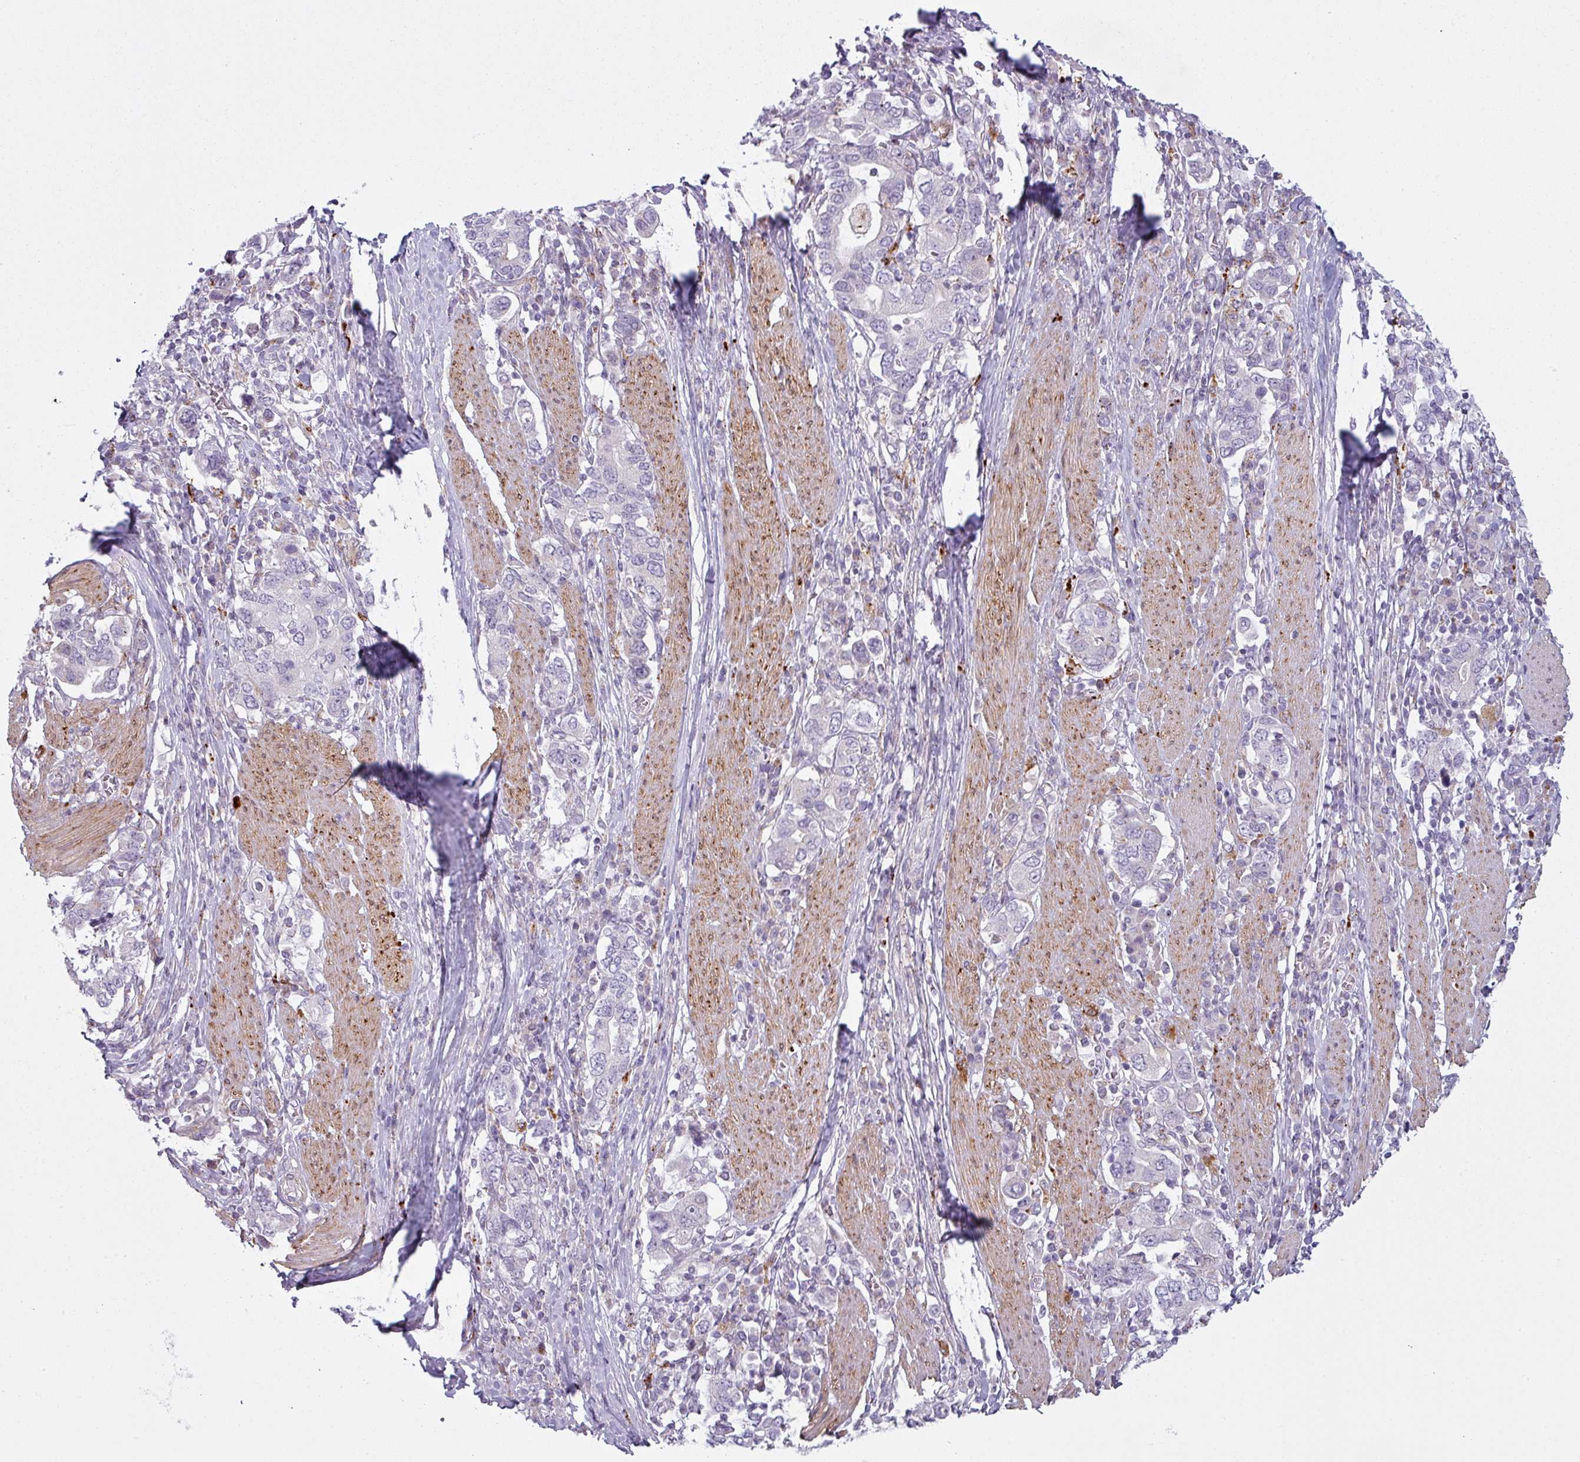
{"staining": {"intensity": "negative", "quantity": "none", "location": "none"}, "tissue": "stomach cancer", "cell_type": "Tumor cells", "image_type": "cancer", "snomed": [{"axis": "morphology", "description": "Adenocarcinoma, NOS"}, {"axis": "topography", "description": "Stomach, upper"}, {"axis": "topography", "description": "Stomach"}], "caption": "Immunohistochemistry (IHC) photomicrograph of neoplastic tissue: stomach cancer (adenocarcinoma) stained with DAB (3,3'-diaminobenzidine) displays no significant protein staining in tumor cells. (Immunohistochemistry, brightfield microscopy, high magnification).", "gene": "MAP7D2", "patient": {"sex": "male", "age": 62}}